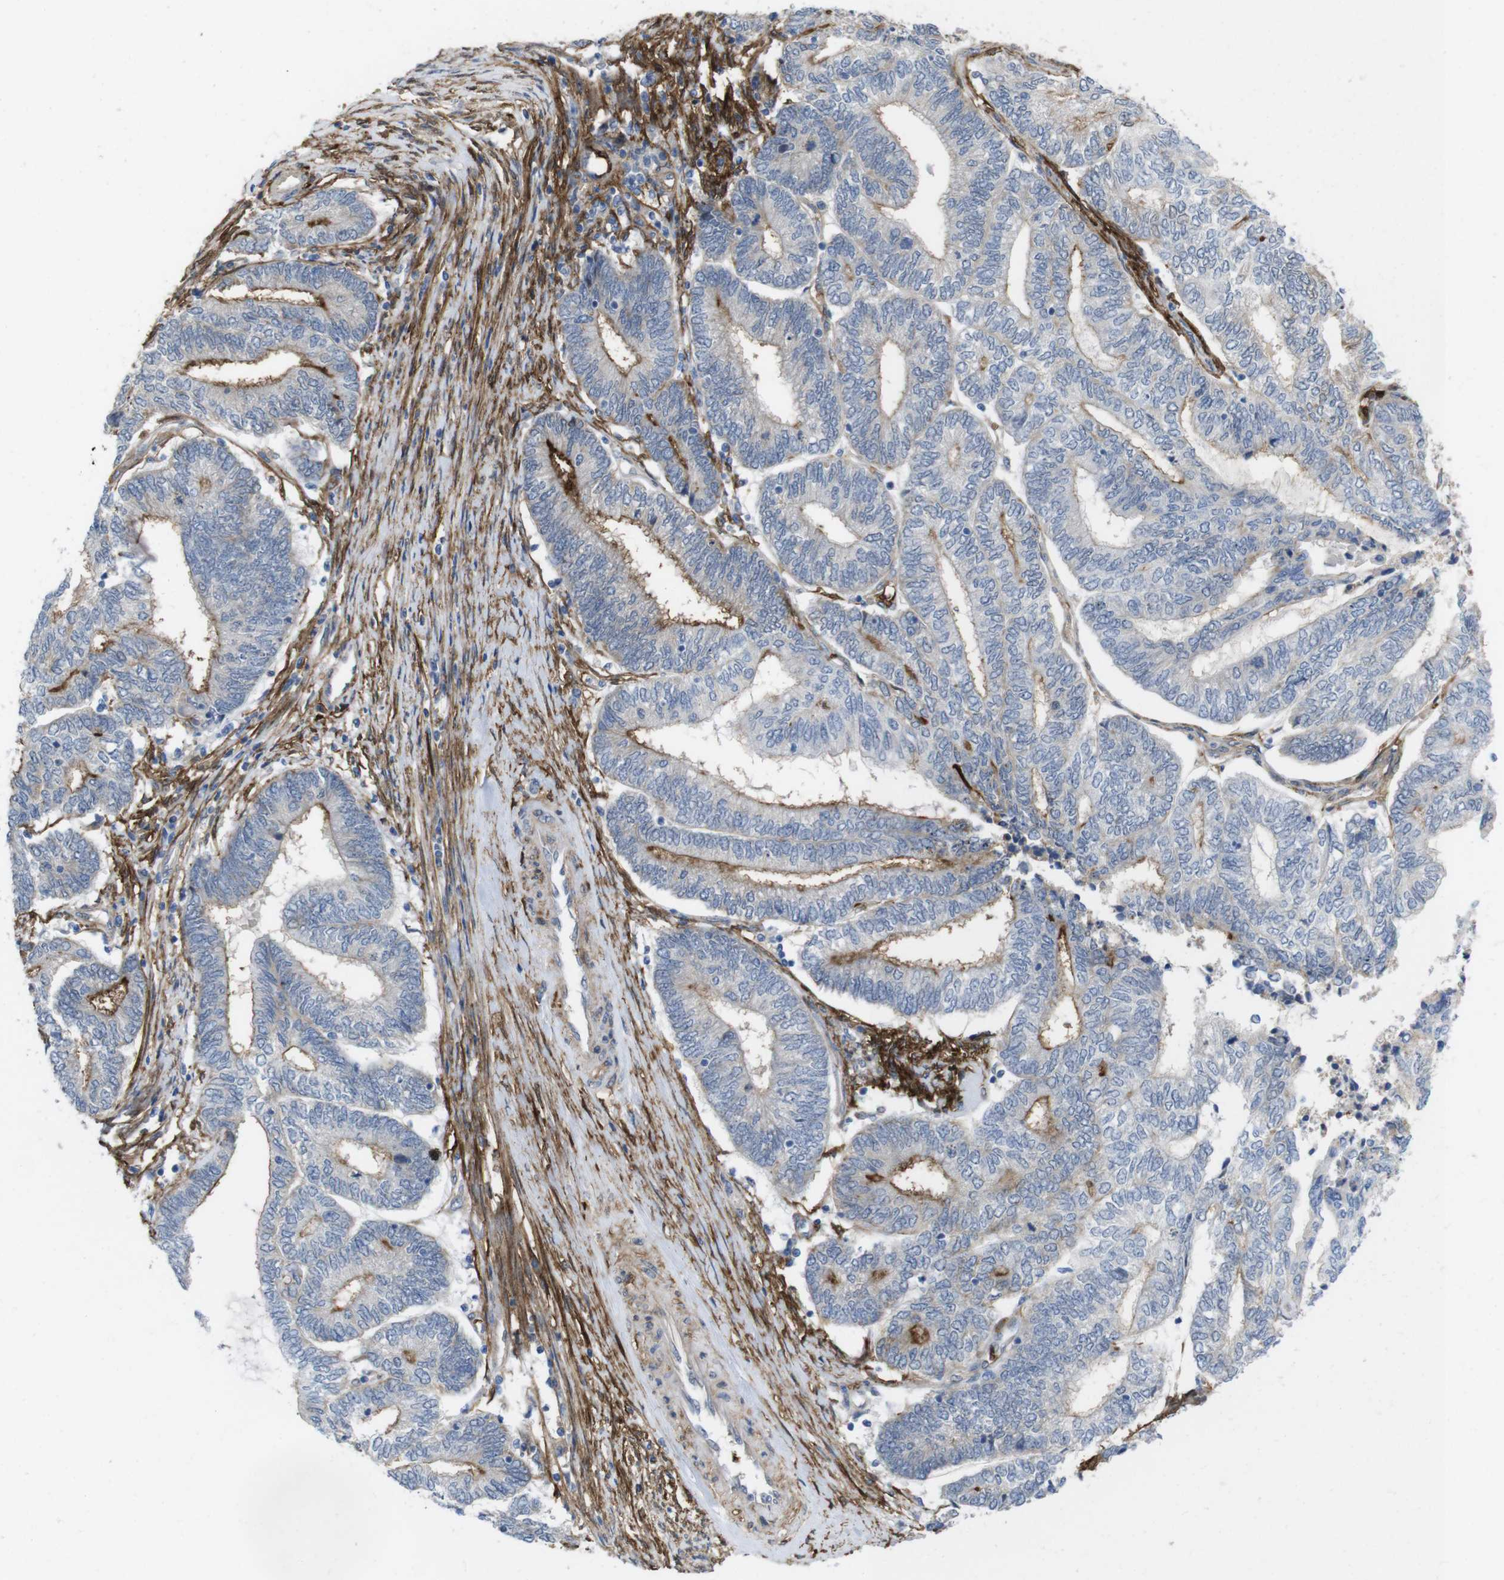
{"staining": {"intensity": "moderate", "quantity": "25%-75%", "location": "cytoplasmic/membranous"}, "tissue": "endometrial cancer", "cell_type": "Tumor cells", "image_type": "cancer", "snomed": [{"axis": "morphology", "description": "Adenocarcinoma, NOS"}, {"axis": "topography", "description": "Uterus"}, {"axis": "topography", "description": "Endometrium"}], "caption": "This image demonstrates adenocarcinoma (endometrial) stained with immunohistochemistry to label a protein in brown. The cytoplasmic/membranous of tumor cells show moderate positivity for the protein. Nuclei are counter-stained blue.", "gene": "CYBRD1", "patient": {"sex": "female", "age": 70}}